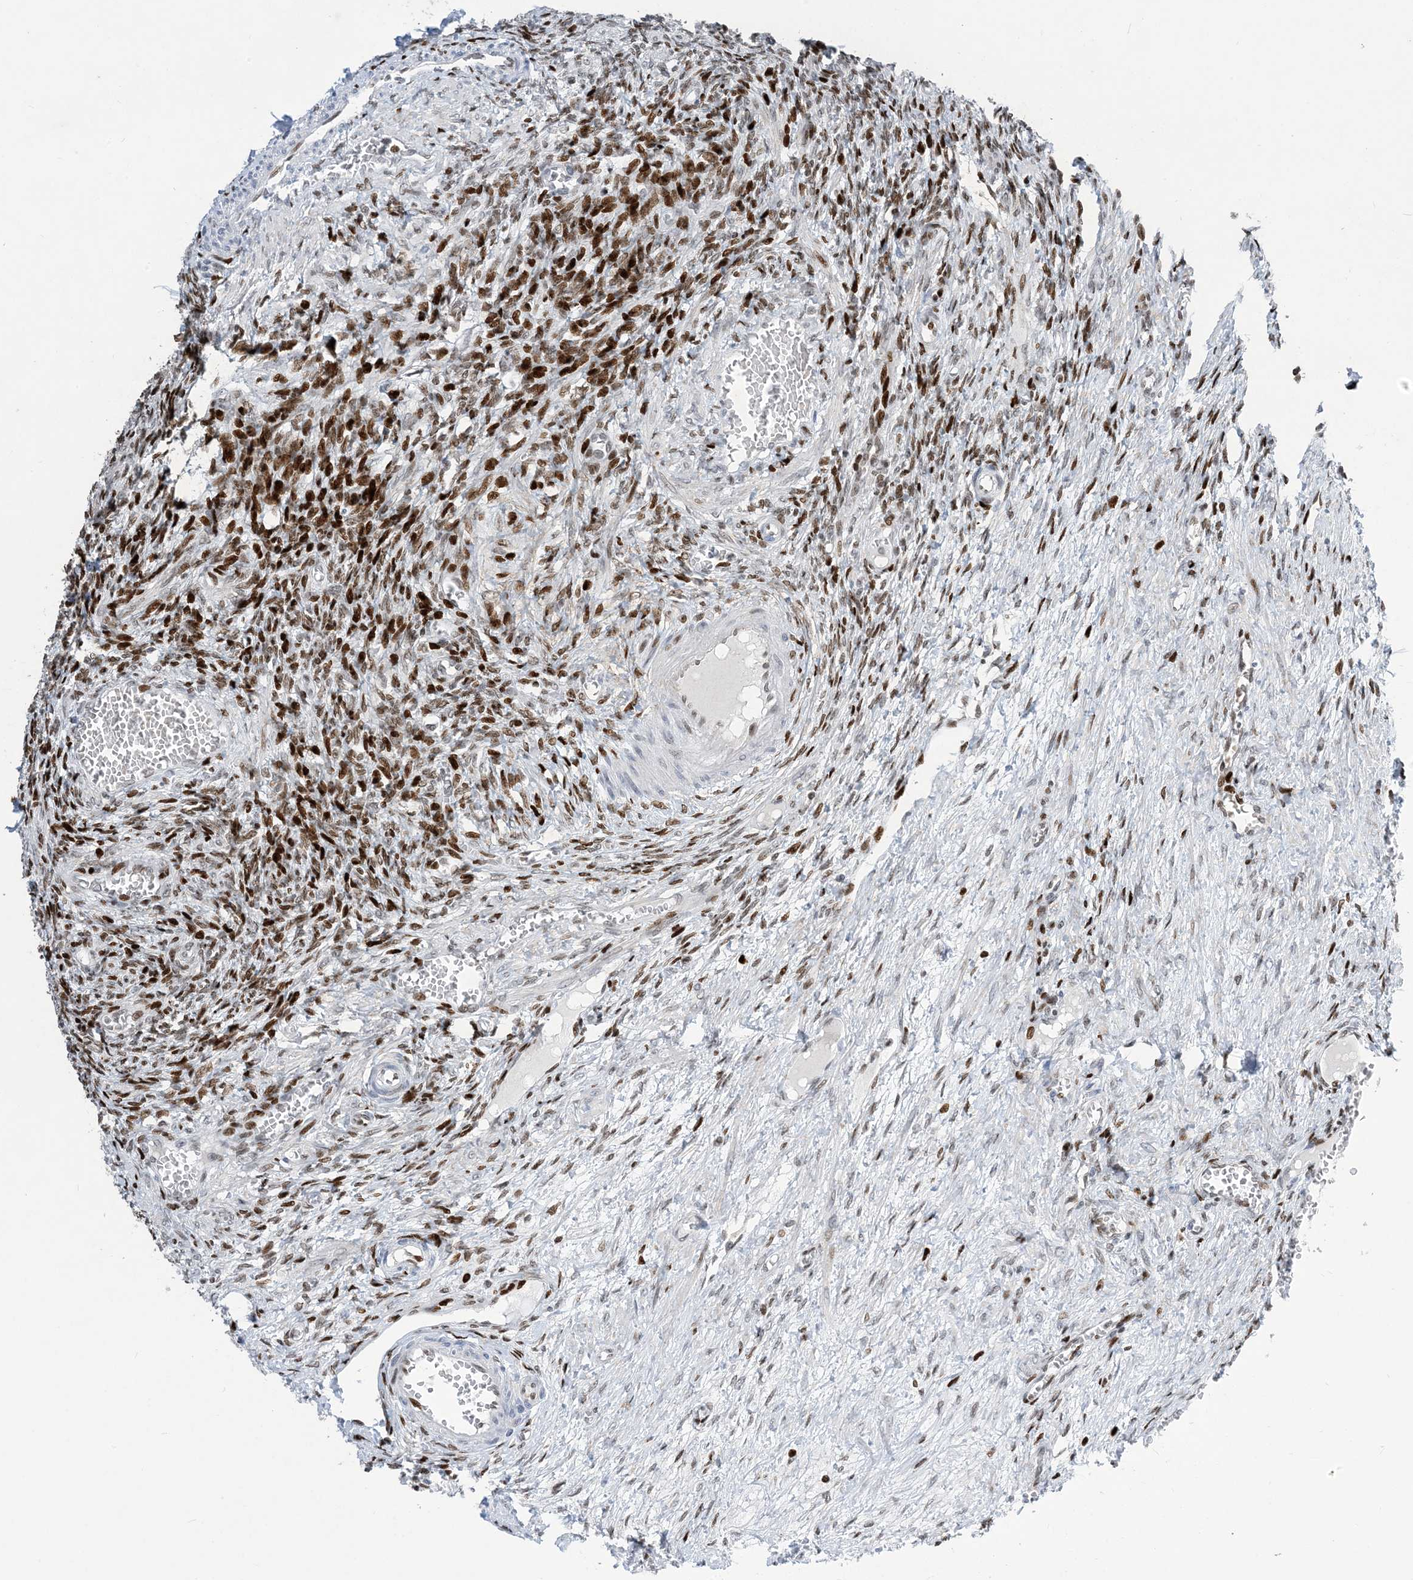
{"staining": {"intensity": "strong", "quantity": "25%-75%", "location": "nuclear"}, "tissue": "ovary", "cell_type": "Ovarian stroma cells", "image_type": "normal", "snomed": [{"axis": "morphology", "description": "Normal tissue, NOS"}, {"axis": "topography", "description": "Ovary"}], "caption": "IHC of unremarkable human ovary exhibits high levels of strong nuclear positivity in approximately 25%-75% of ovarian stroma cells. (Stains: DAB (3,3'-diaminobenzidine) in brown, nuclei in blue, Microscopy: brightfield microscopy at high magnification).", "gene": "SLC25A53", "patient": {"sex": "female", "age": 27}}